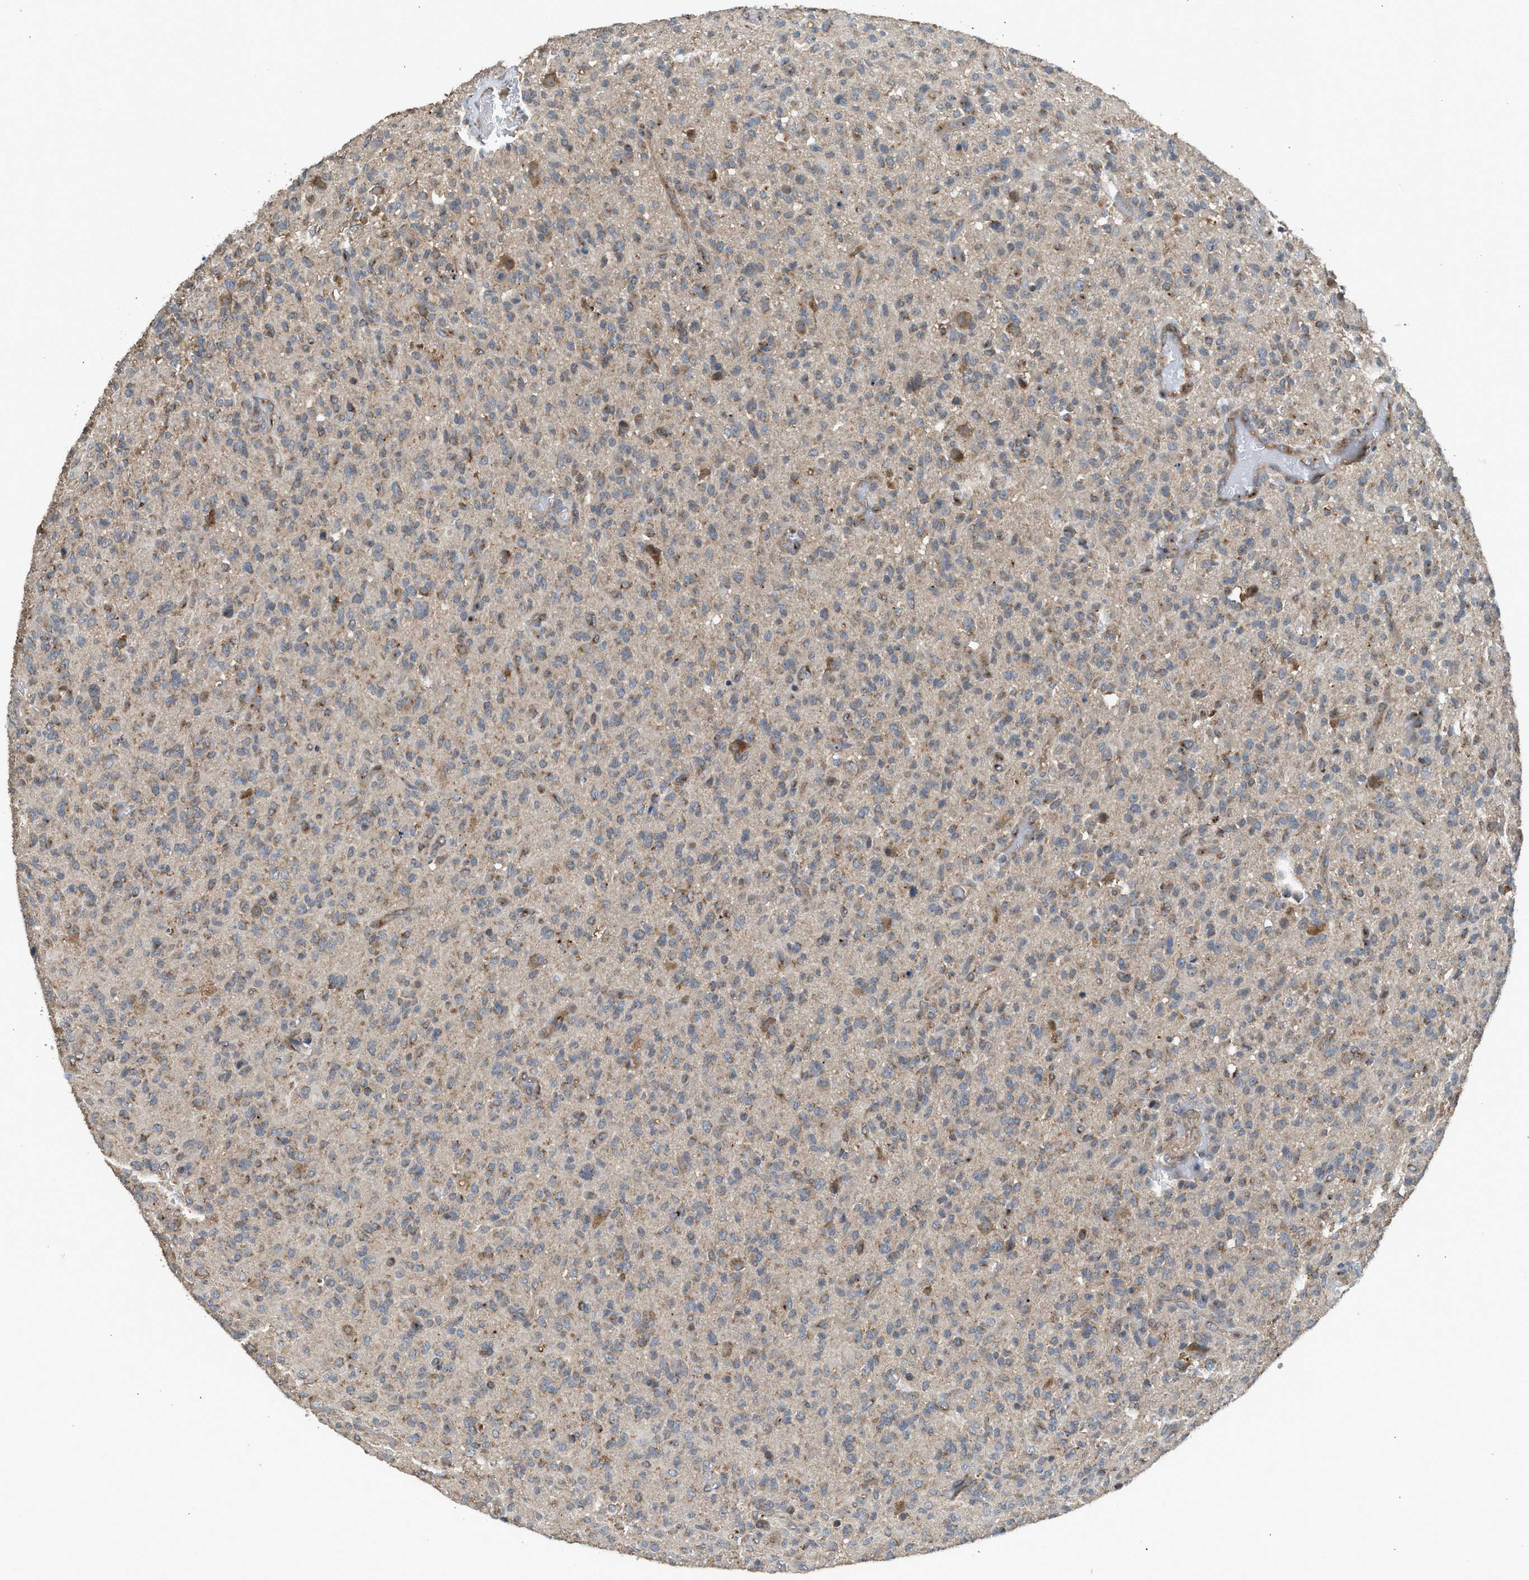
{"staining": {"intensity": "moderate", "quantity": "25%-75%", "location": "cytoplasmic/membranous"}, "tissue": "glioma", "cell_type": "Tumor cells", "image_type": "cancer", "snomed": [{"axis": "morphology", "description": "Glioma, malignant, High grade"}, {"axis": "topography", "description": "Brain"}], "caption": "Human high-grade glioma (malignant) stained for a protein (brown) demonstrates moderate cytoplasmic/membranous positive positivity in approximately 25%-75% of tumor cells.", "gene": "STARD3", "patient": {"sex": "male", "age": 71}}